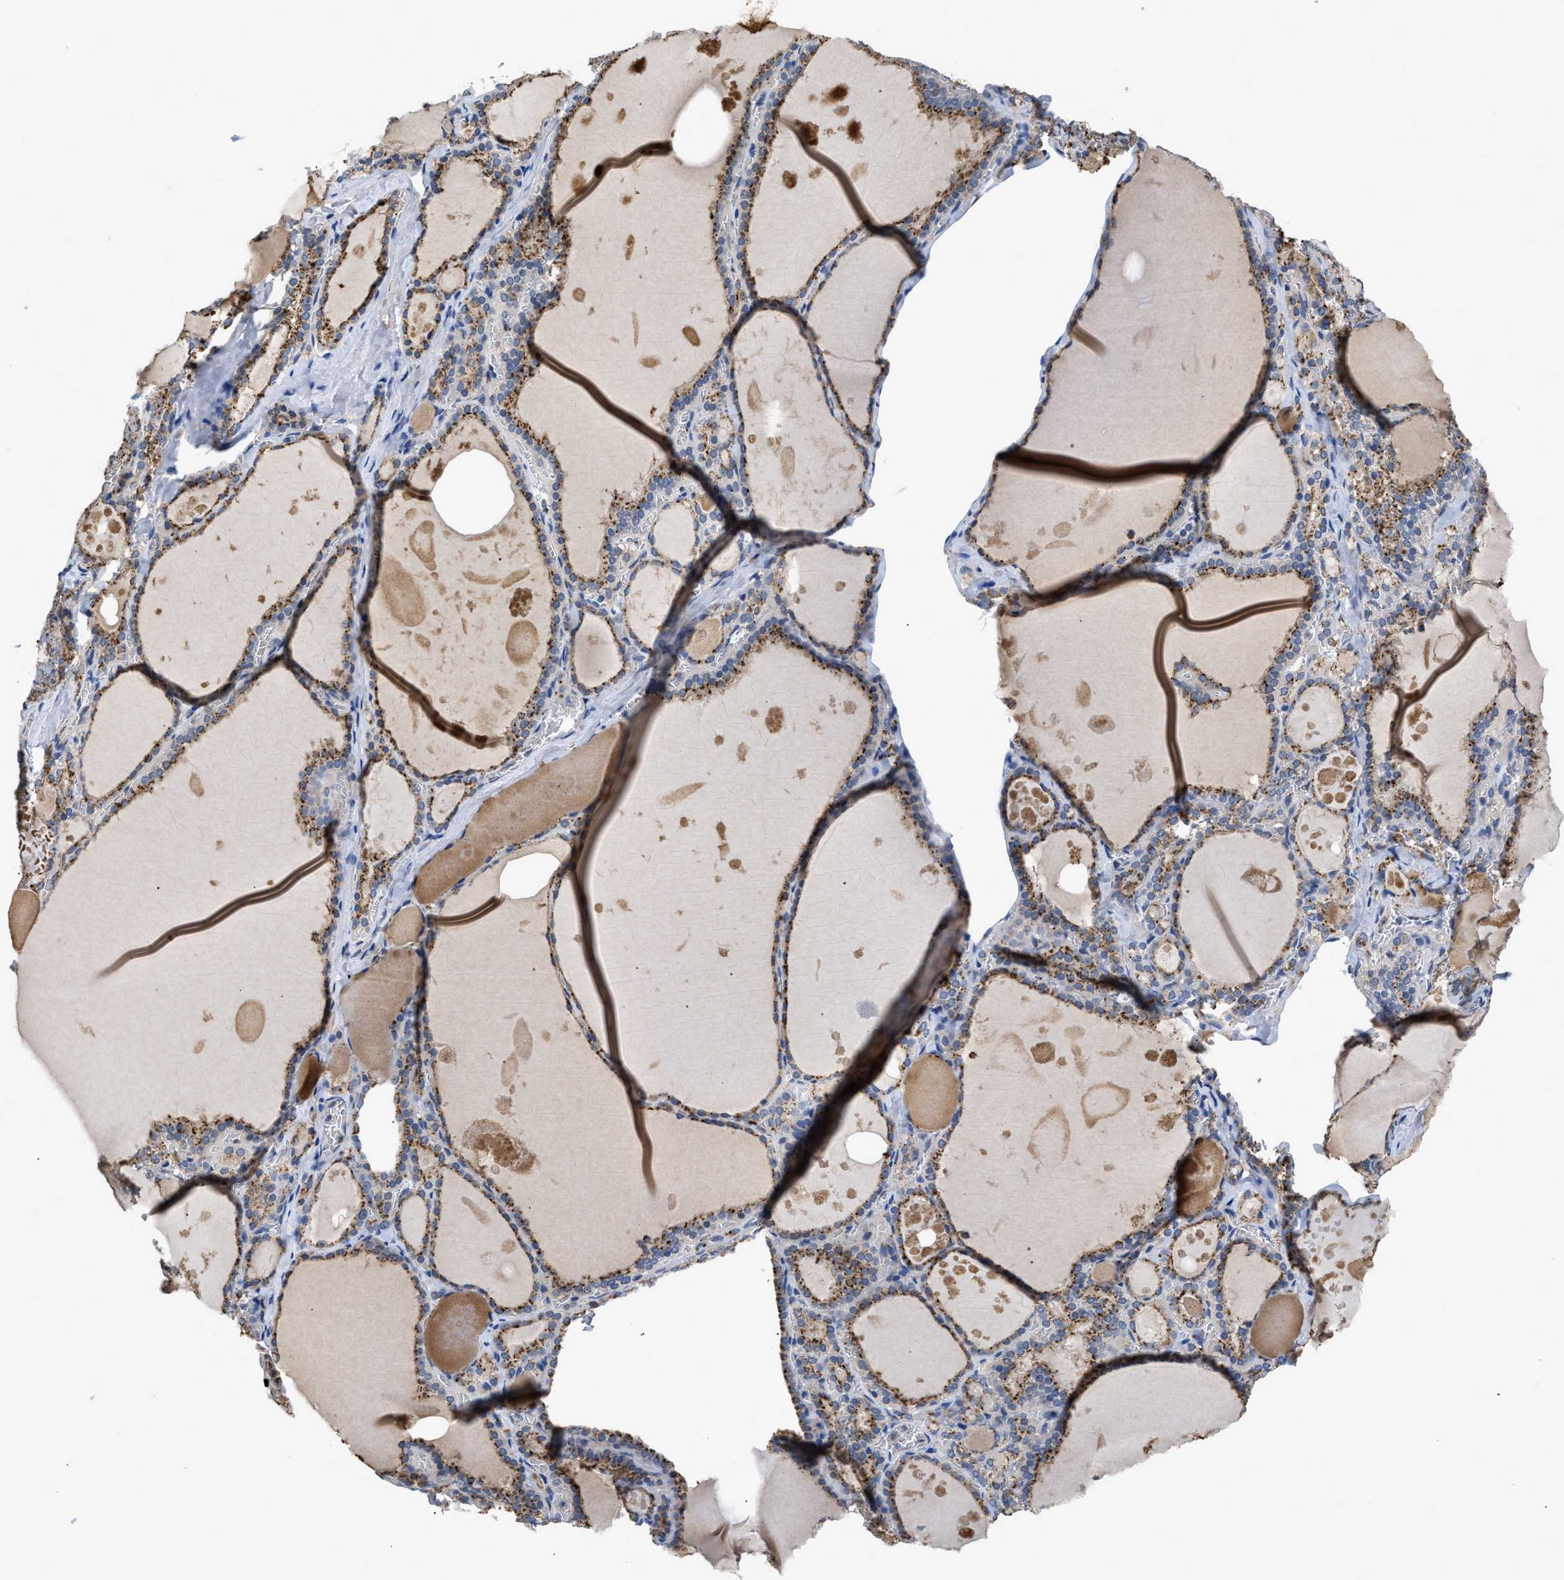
{"staining": {"intensity": "moderate", "quantity": ">75%", "location": "cytoplasmic/membranous"}, "tissue": "thyroid gland", "cell_type": "Glandular cells", "image_type": "normal", "snomed": [{"axis": "morphology", "description": "Normal tissue, NOS"}, {"axis": "topography", "description": "Thyroid gland"}], "caption": "Immunohistochemical staining of unremarkable thyroid gland reveals medium levels of moderate cytoplasmic/membranous staining in about >75% of glandular cells. The protein is stained brown, and the nuclei are stained in blue (DAB (3,3'-diaminobenzidine) IHC with brightfield microscopy, high magnification).", "gene": "SIK2", "patient": {"sex": "male", "age": 56}}